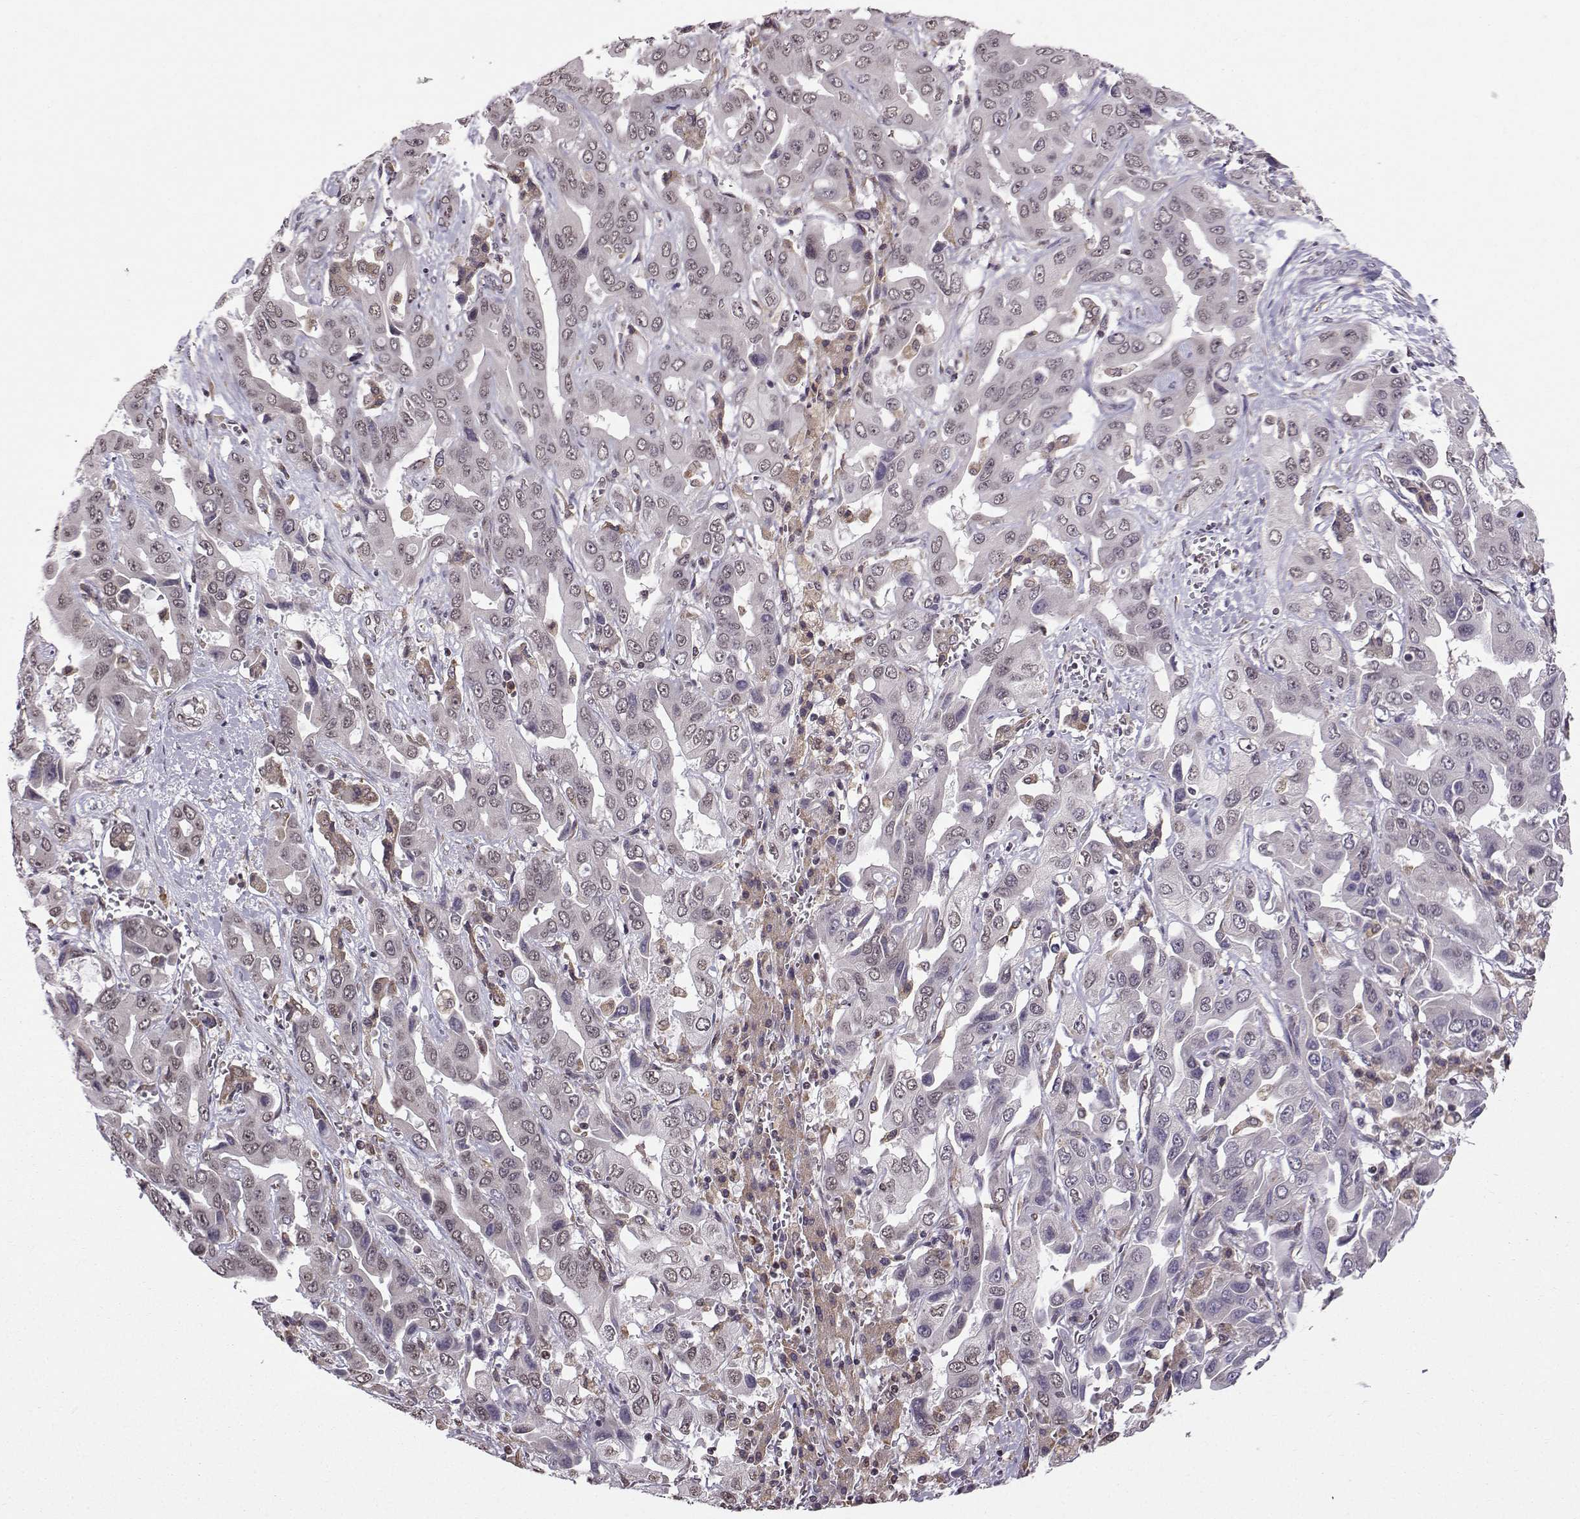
{"staining": {"intensity": "weak", "quantity": "25%-75%", "location": "nuclear"}, "tissue": "liver cancer", "cell_type": "Tumor cells", "image_type": "cancer", "snomed": [{"axis": "morphology", "description": "Cholangiocarcinoma"}, {"axis": "topography", "description": "Liver"}], "caption": "This is an image of IHC staining of liver cancer (cholangiocarcinoma), which shows weak expression in the nuclear of tumor cells.", "gene": "EZH1", "patient": {"sex": "female", "age": 52}}